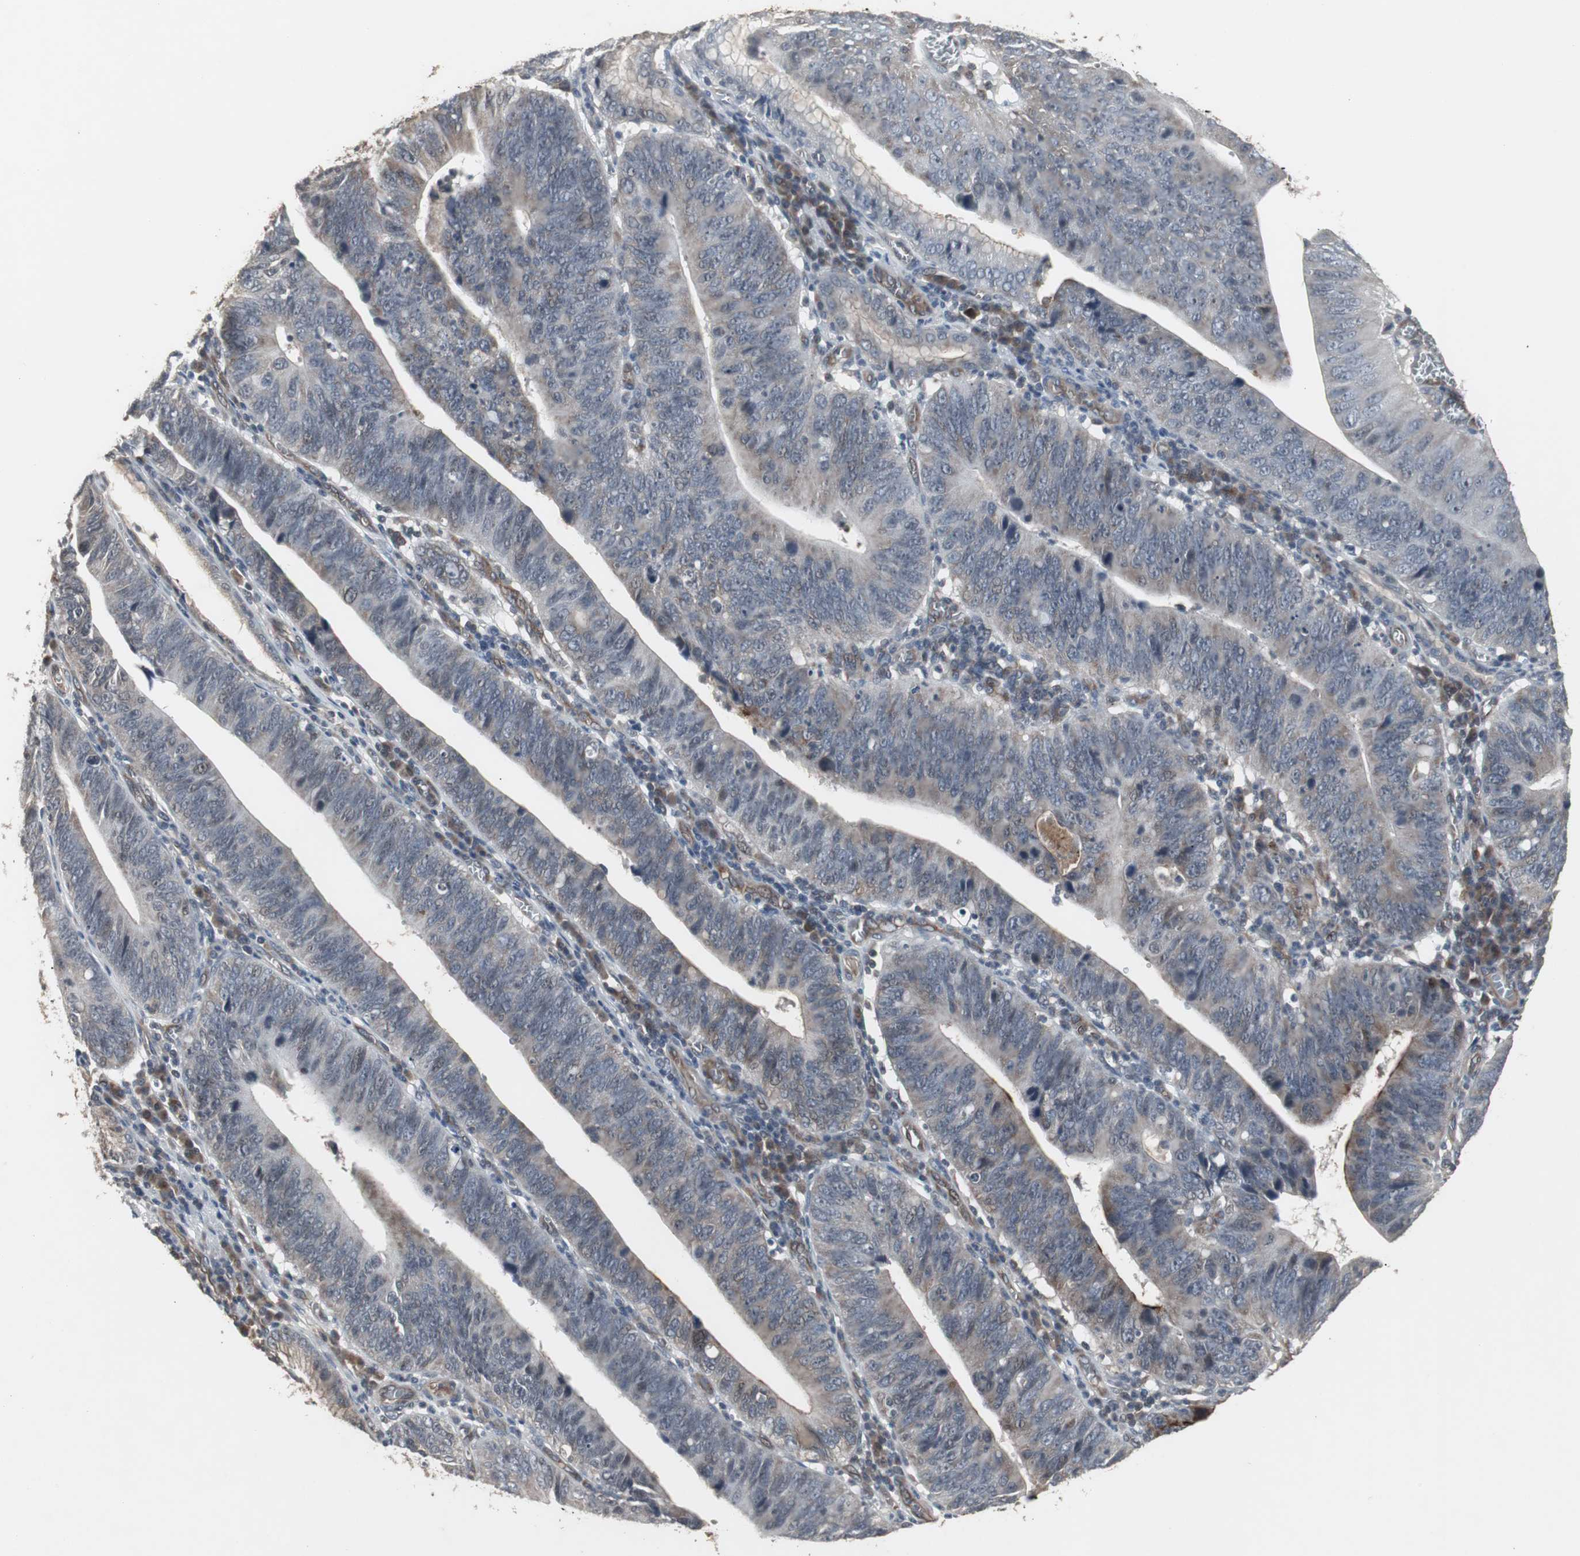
{"staining": {"intensity": "weak", "quantity": ">75%", "location": "cytoplasmic/membranous"}, "tissue": "stomach cancer", "cell_type": "Tumor cells", "image_type": "cancer", "snomed": [{"axis": "morphology", "description": "Adenocarcinoma, NOS"}, {"axis": "topography", "description": "Stomach"}], "caption": "Adenocarcinoma (stomach) stained for a protein (brown) exhibits weak cytoplasmic/membranous positive staining in approximately >75% of tumor cells.", "gene": "ATP2B2", "patient": {"sex": "male", "age": 59}}